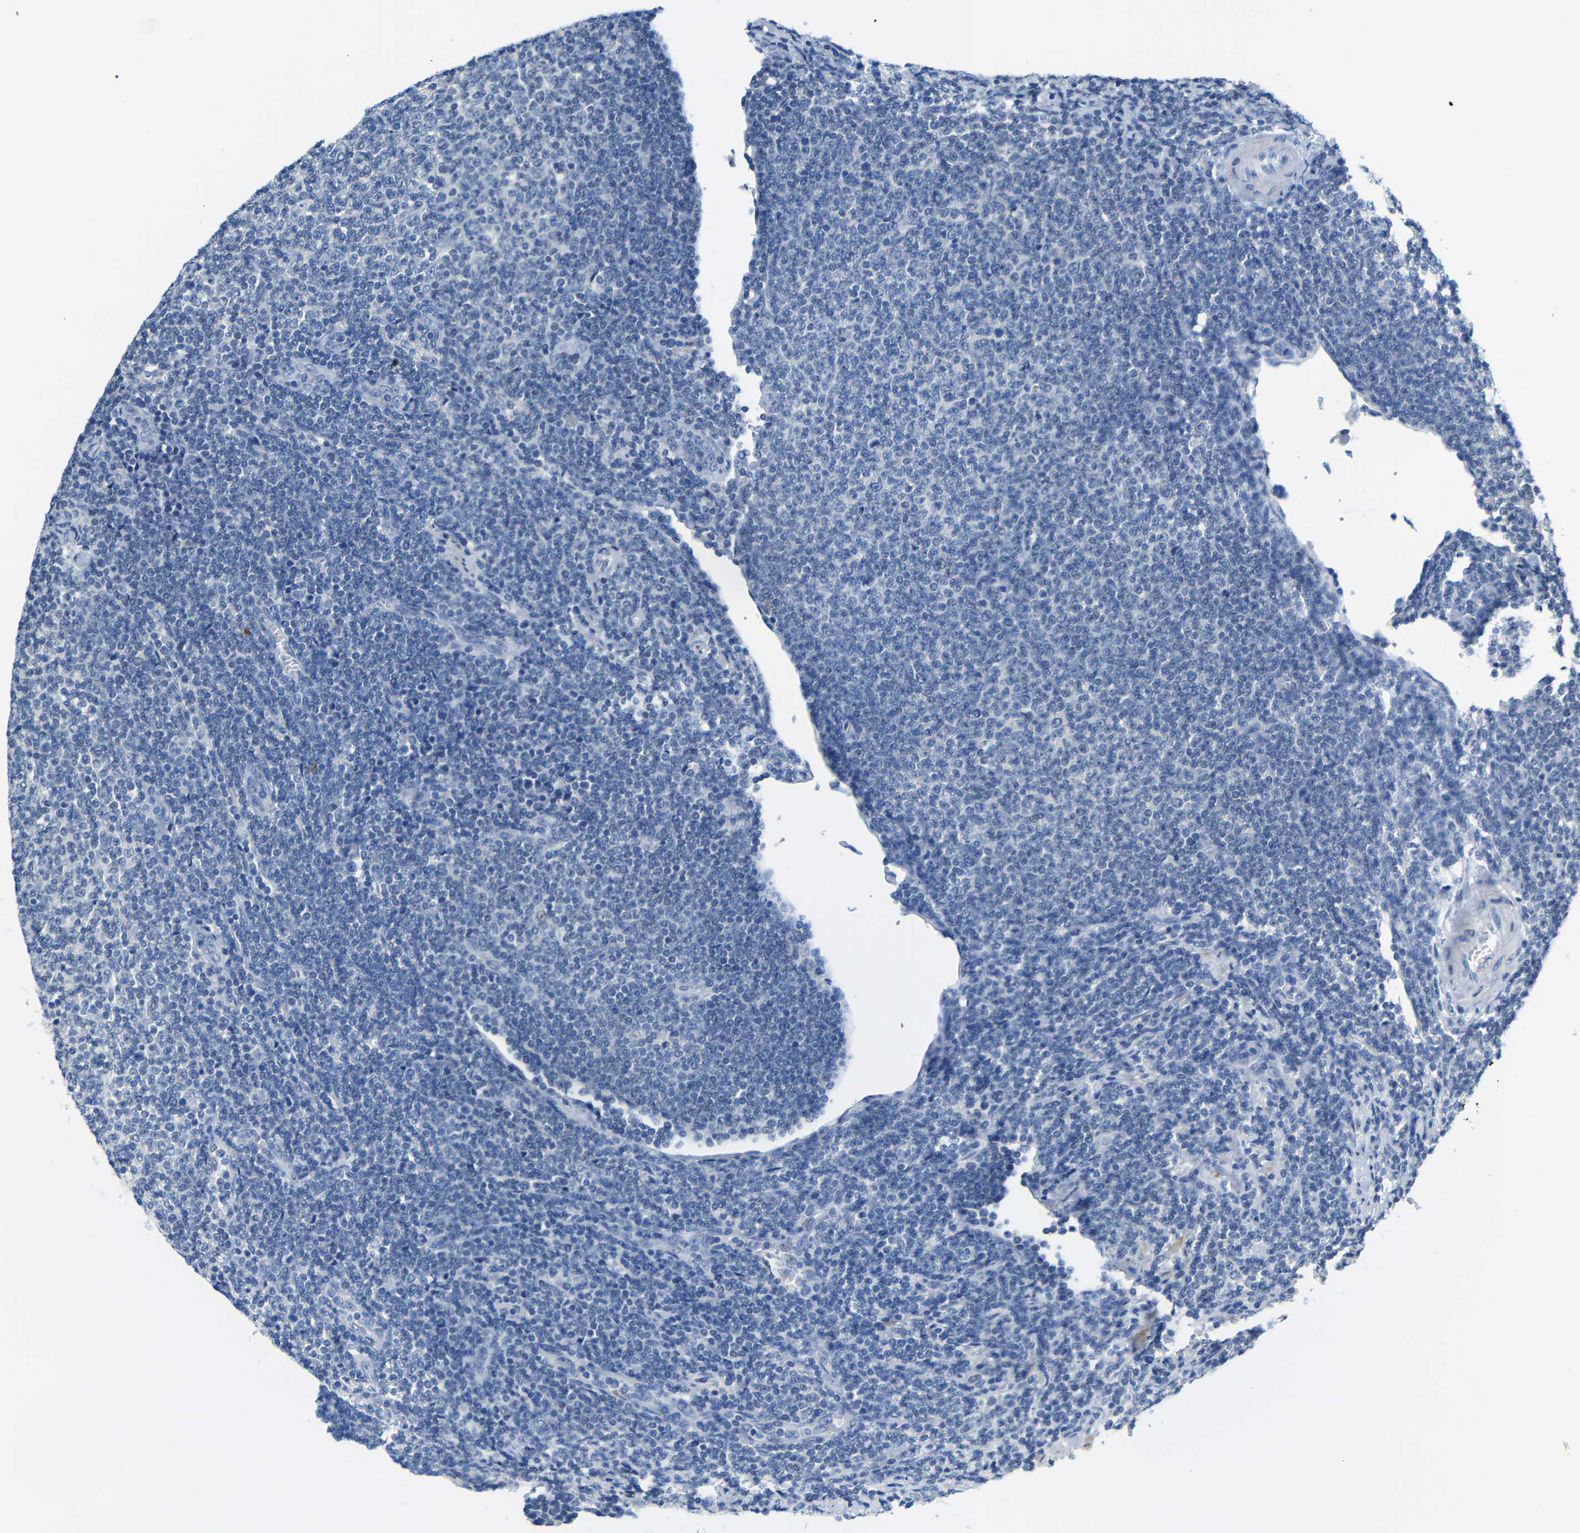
{"staining": {"intensity": "negative", "quantity": "none", "location": "none"}, "tissue": "lymphoma", "cell_type": "Tumor cells", "image_type": "cancer", "snomed": [{"axis": "morphology", "description": "Malignant lymphoma, non-Hodgkin's type, Low grade"}, {"axis": "topography", "description": "Lymph node"}], "caption": "Tumor cells show no significant expression in lymphoma. (DAB immunohistochemistry (IHC) visualized using brightfield microscopy, high magnification).", "gene": "NEGR1", "patient": {"sex": "male", "age": 66}}